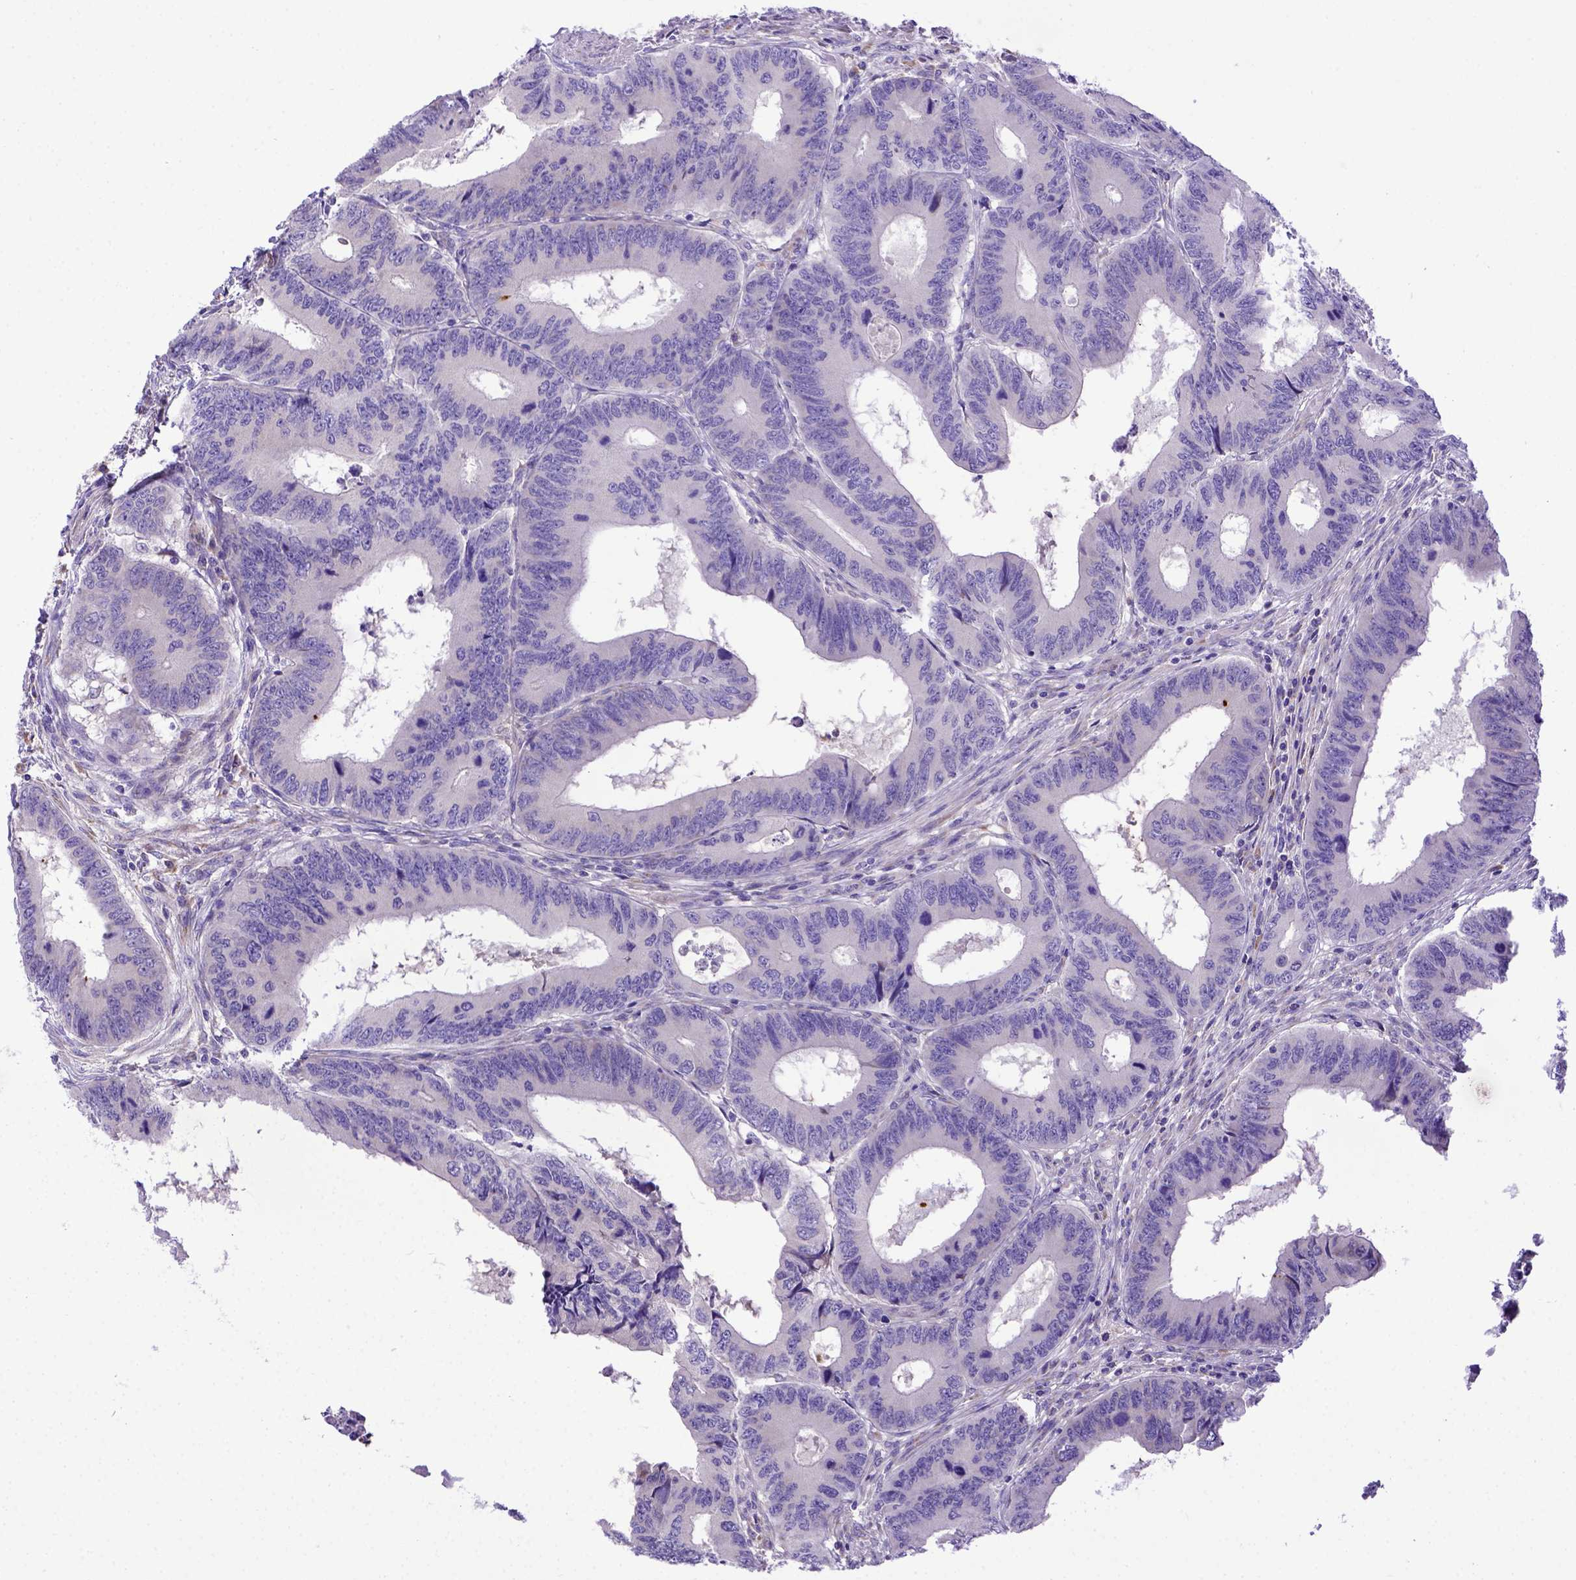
{"staining": {"intensity": "negative", "quantity": "none", "location": "none"}, "tissue": "colorectal cancer", "cell_type": "Tumor cells", "image_type": "cancer", "snomed": [{"axis": "morphology", "description": "Adenocarcinoma, NOS"}, {"axis": "topography", "description": "Colon"}], "caption": "High magnification brightfield microscopy of colorectal cancer (adenocarcinoma) stained with DAB (3,3'-diaminobenzidine) (brown) and counterstained with hematoxylin (blue): tumor cells show no significant staining.", "gene": "CFAP300", "patient": {"sex": "male", "age": 53}}